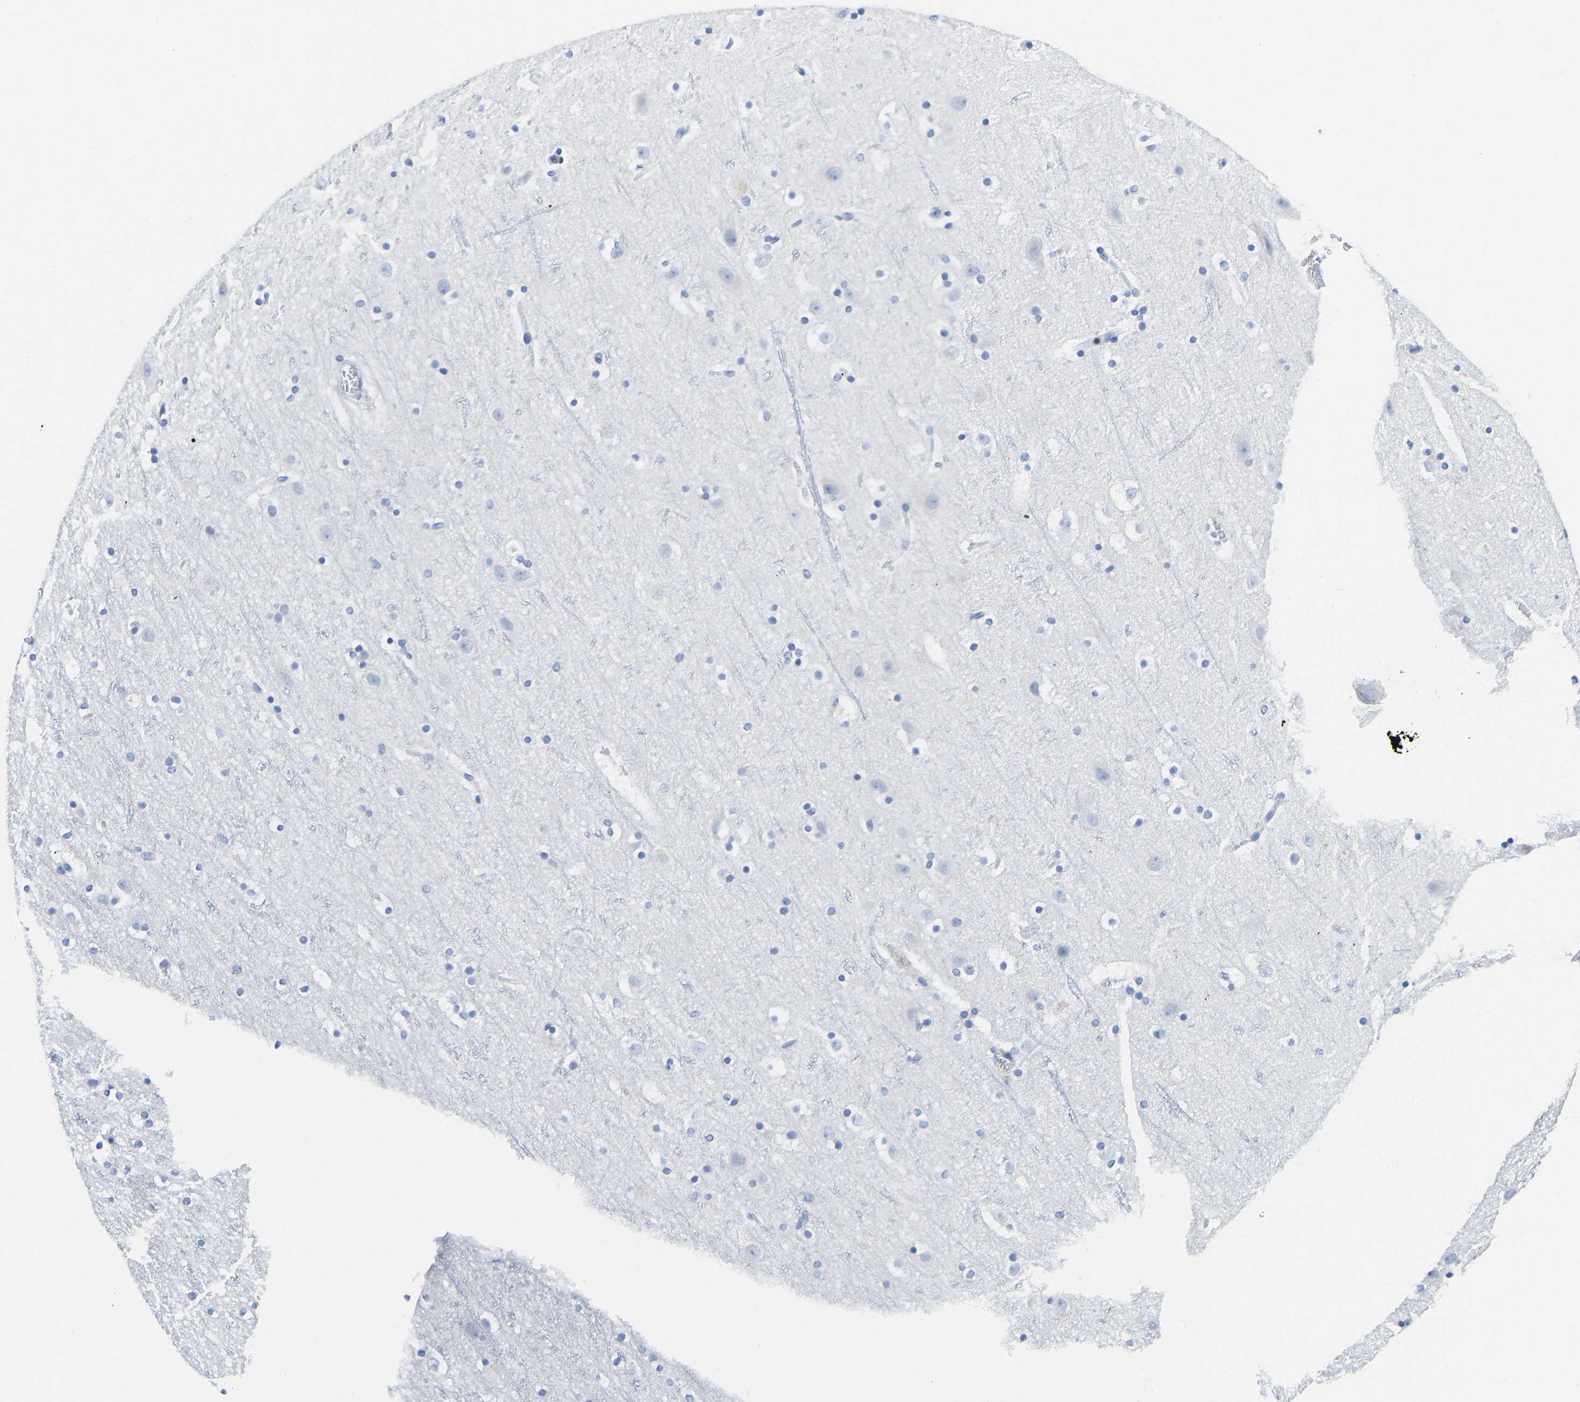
{"staining": {"intensity": "negative", "quantity": "none", "location": "none"}, "tissue": "cerebral cortex", "cell_type": "Endothelial cells", "image_type": "normal", "snomed": [{"axis": "morphology", "description": "Normal tissue, NOS"}, {"axis": "topography", "description": "Cerebral cortex"}], "caption": "Immunohistochemical staining of benign human cerebral cortex displays no significant staining in endothelial cells.", "gene": "TCF7", "patient": {"sex": "male", "age": 45}}